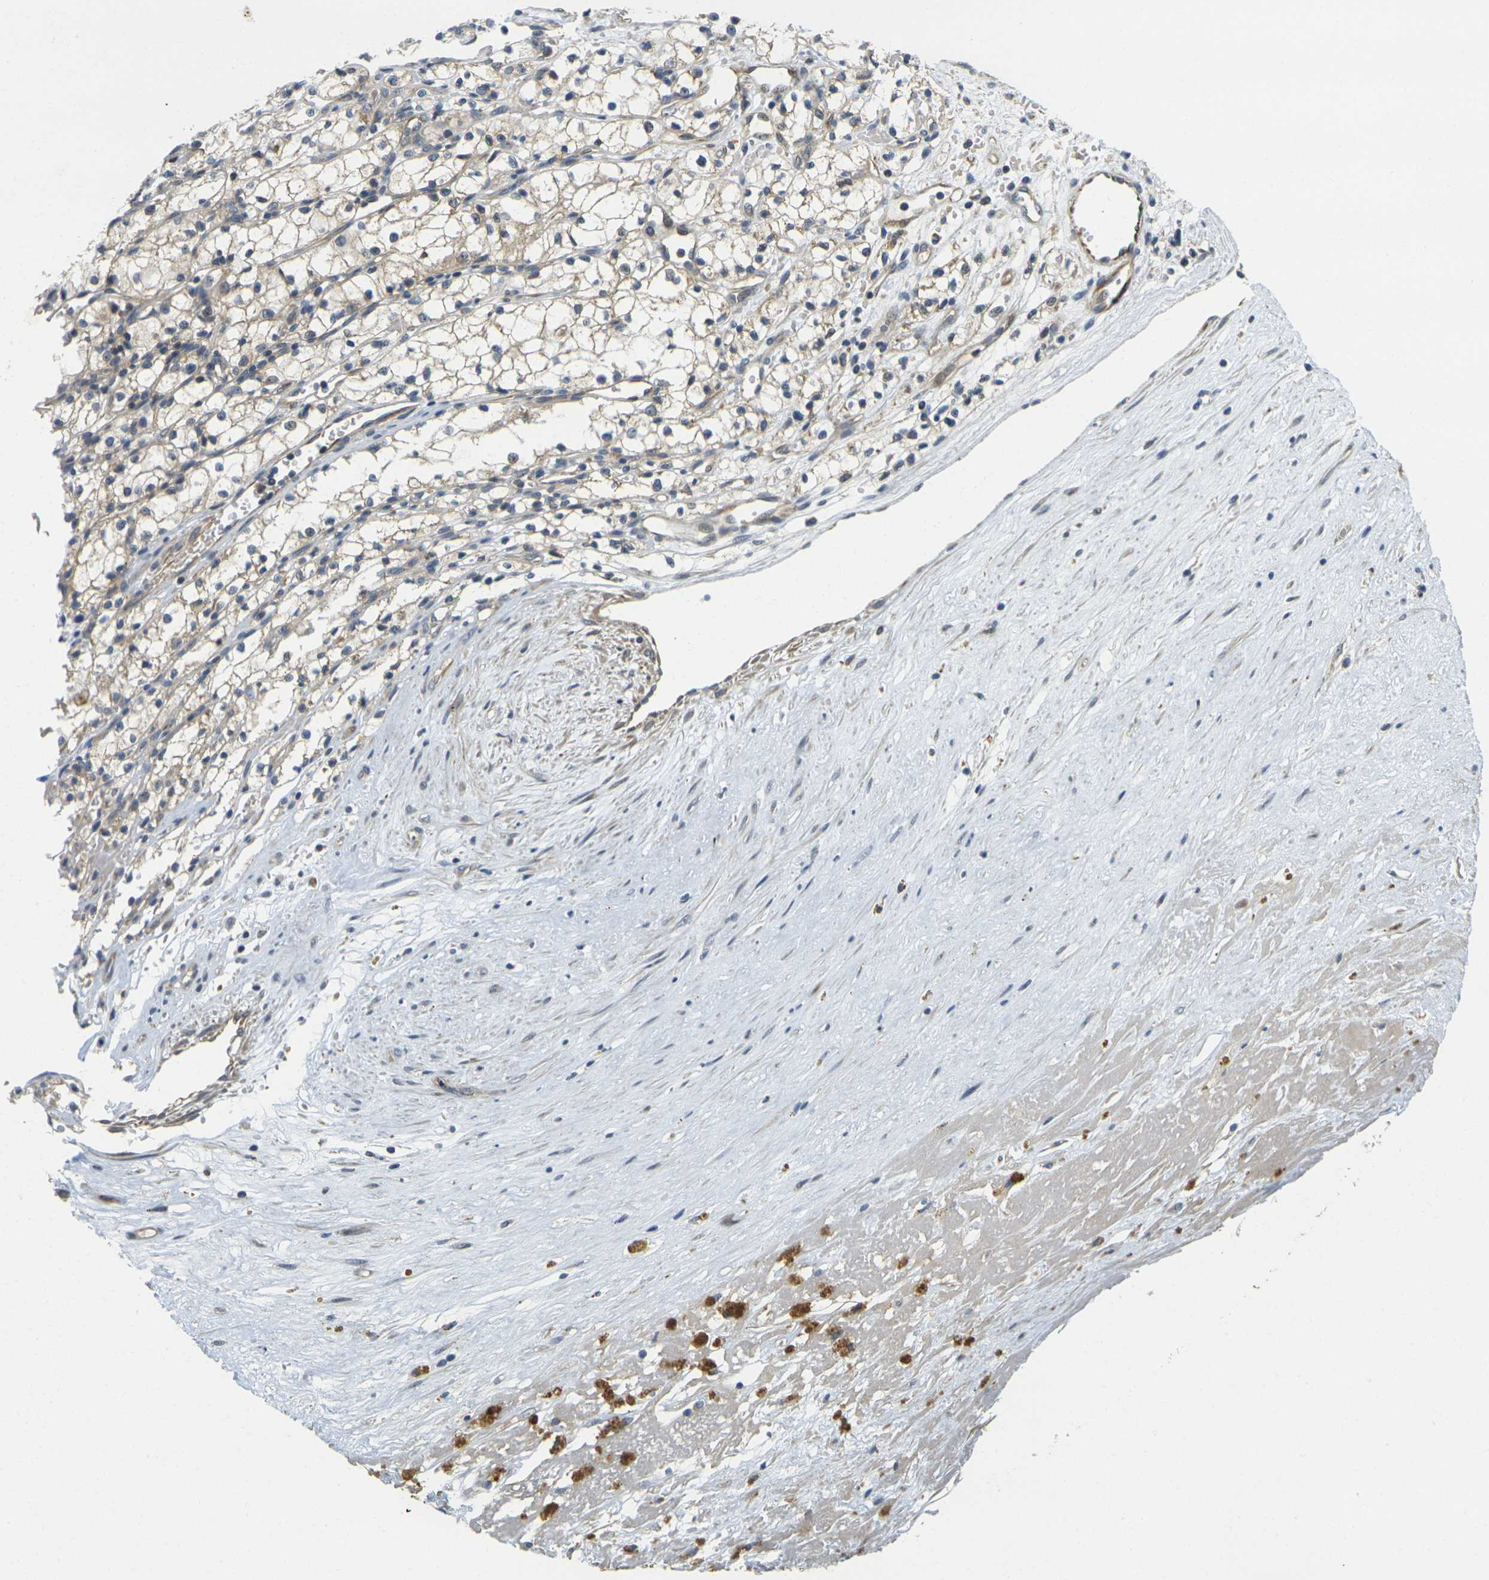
{"staining": {"intensity": "weak", "quantity": "<25%", "location": "cytoplasmic/membranous"}, "tissue": "renal cancer", "cell_type": "Tumor cells", "image_type": "cancer", "snomed": [{"axis": "morphology", "description": "Normal tissue, NOS"}, {"axis": "morphology", "description": "Adenocarcinoma, NOS"}, {"axis": "topography", "description": "Kidney"}], "caption": "Renal cancer (adenocarcinoma) was stained to show a protein in brown. There is no significant expression in tumor cells. The staining is performed using DAB (3,3'-diaminobenzidine) brown chromogen with nuclei counter-stained in using hematoxylin.", "gene": "MINAR2", "patient": {"sex": "male", "age": 59}}